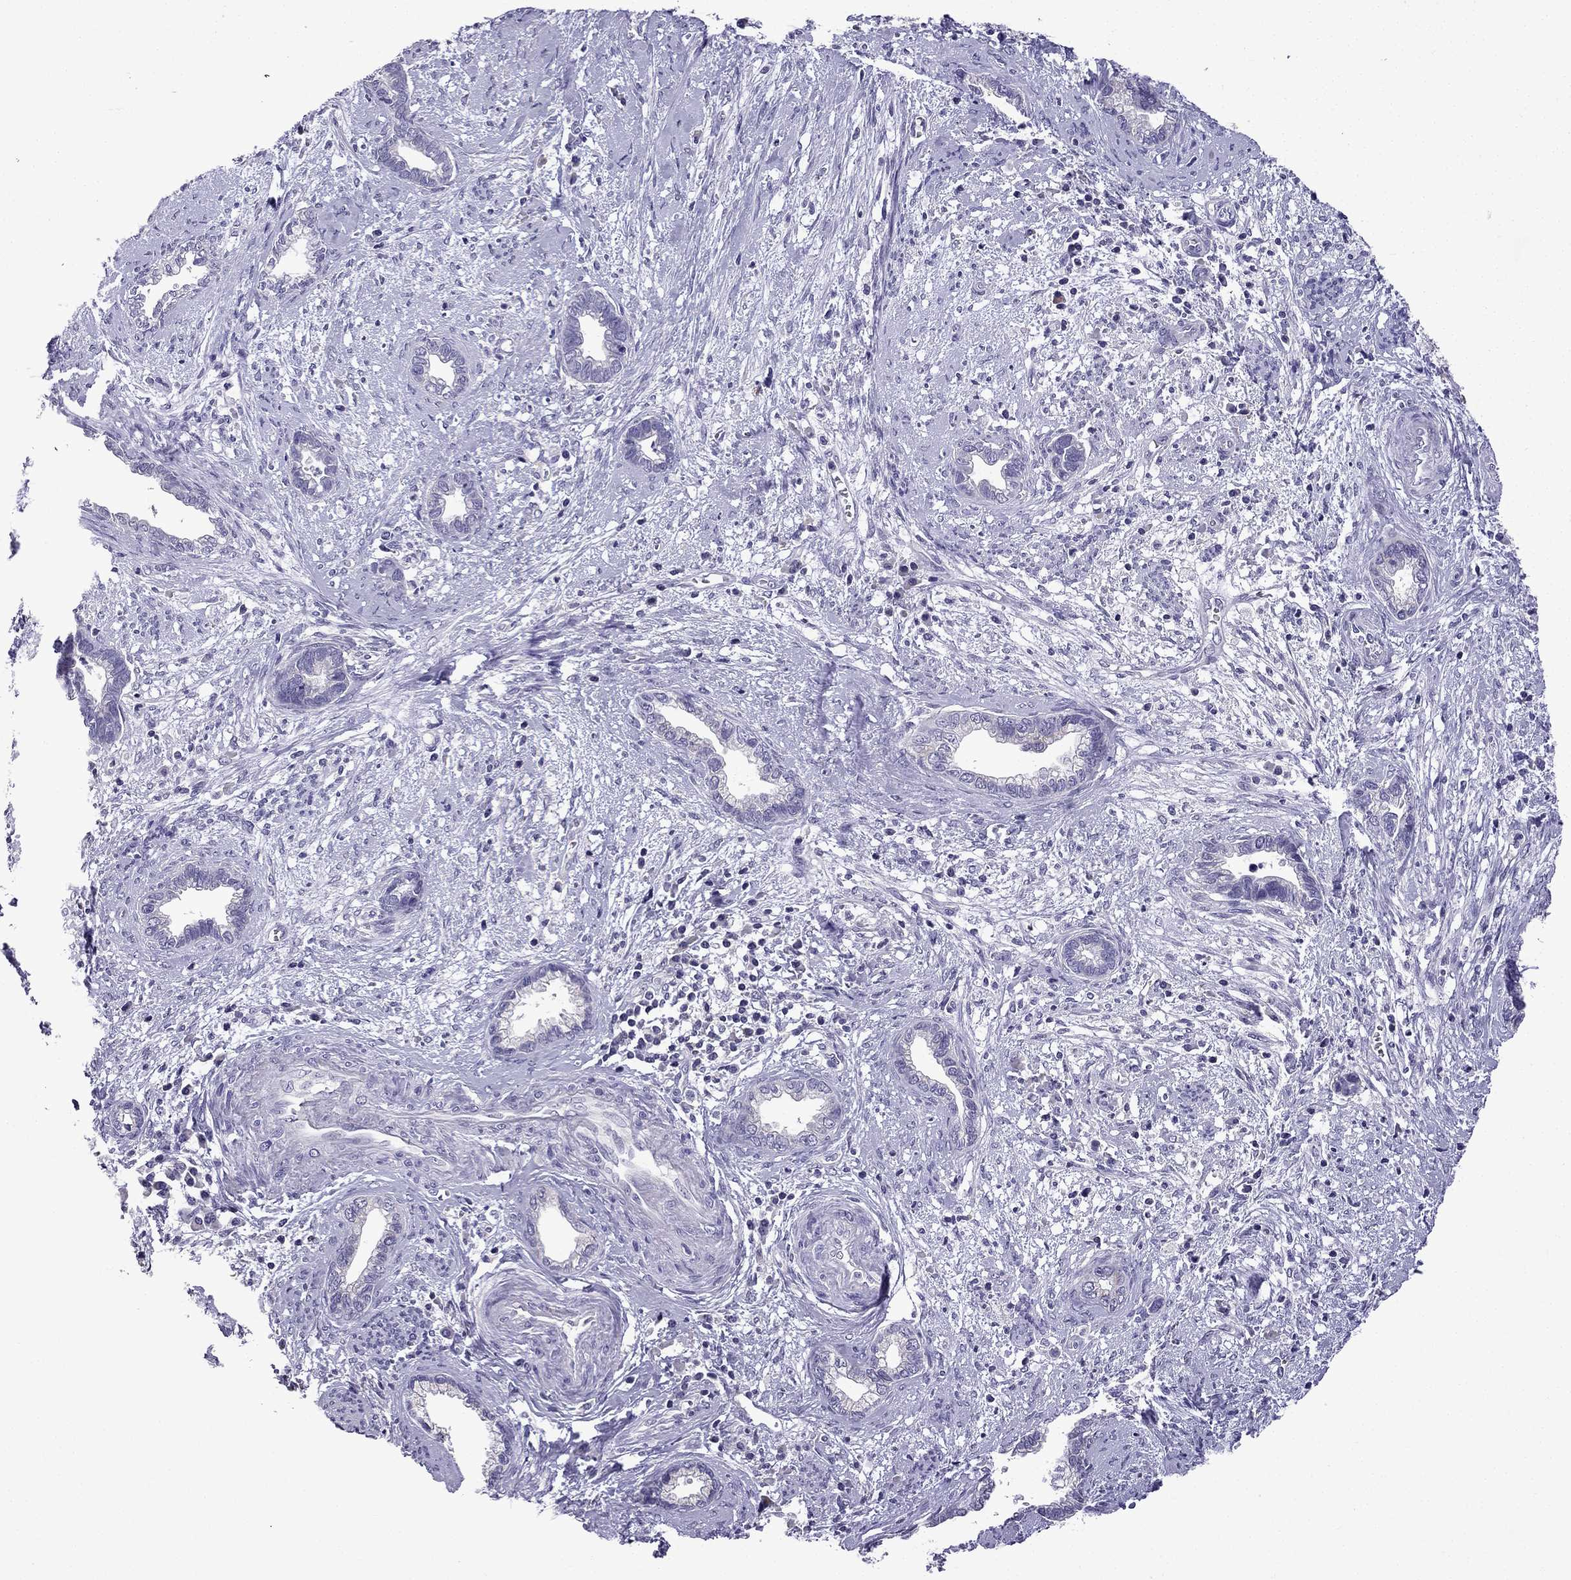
{"staining": {"intensity": "negative", "quantity": "none", "location": "none"}, "tissue": "cervical cancer", "cell_type": "Tumor cells", "image_type": "cancer", "snomed": [{"axis": "morphology", "description": "Adenocarcinoma, NOS"}, {"axis": "topography", "description": "Cervix"}], "caption": "DAB immunohistochemical staining of cervical adenocarcinoma displays no significant staining in tumor cells. (Brightfield microscopy of DAB (3,3'-diaminobenzidine) immunohistochemistry at high magnification).", "gene": "TTN", "patient": {"sex": "female", "age": 62}}